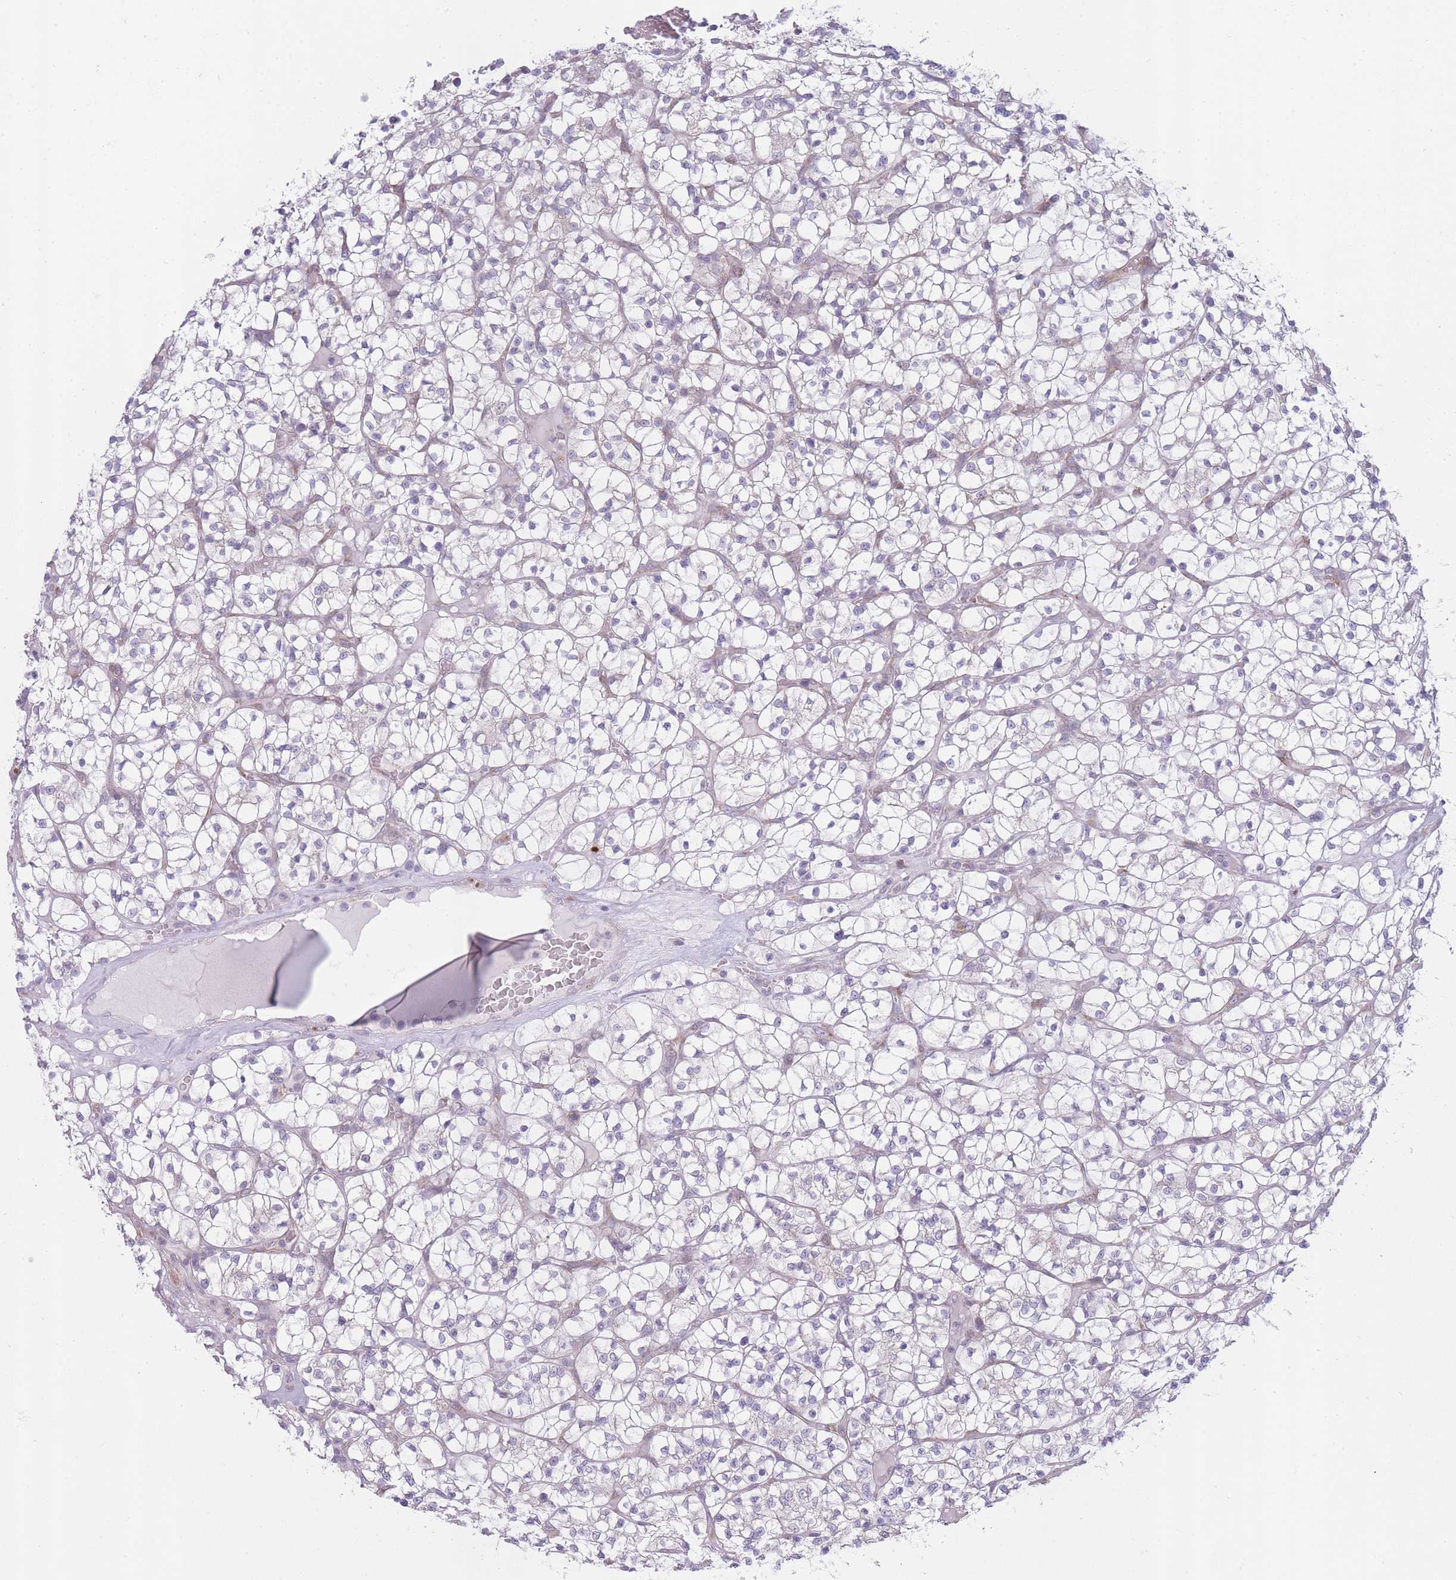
{"staining": {"intensity": "negative", "quantity": "none", "location": "none"}, "tissue": "renal cancer", "cell_type": "Tumor cells", "image_type": "cancer", "snomed": [{"axis": "morphology", "description": "Adenocarcinoma, NOS"}, {"axis": "topography", "description": "Kidney"}], "caption": "DAB (3,3'-diaminobenzidine) immunohistochemical staining of renal cancer (adenocarcinoma) reveals no significant staining in tumor cells.", "gene": "OR5L2", "patient": {"sex": "female", "age": 64}}